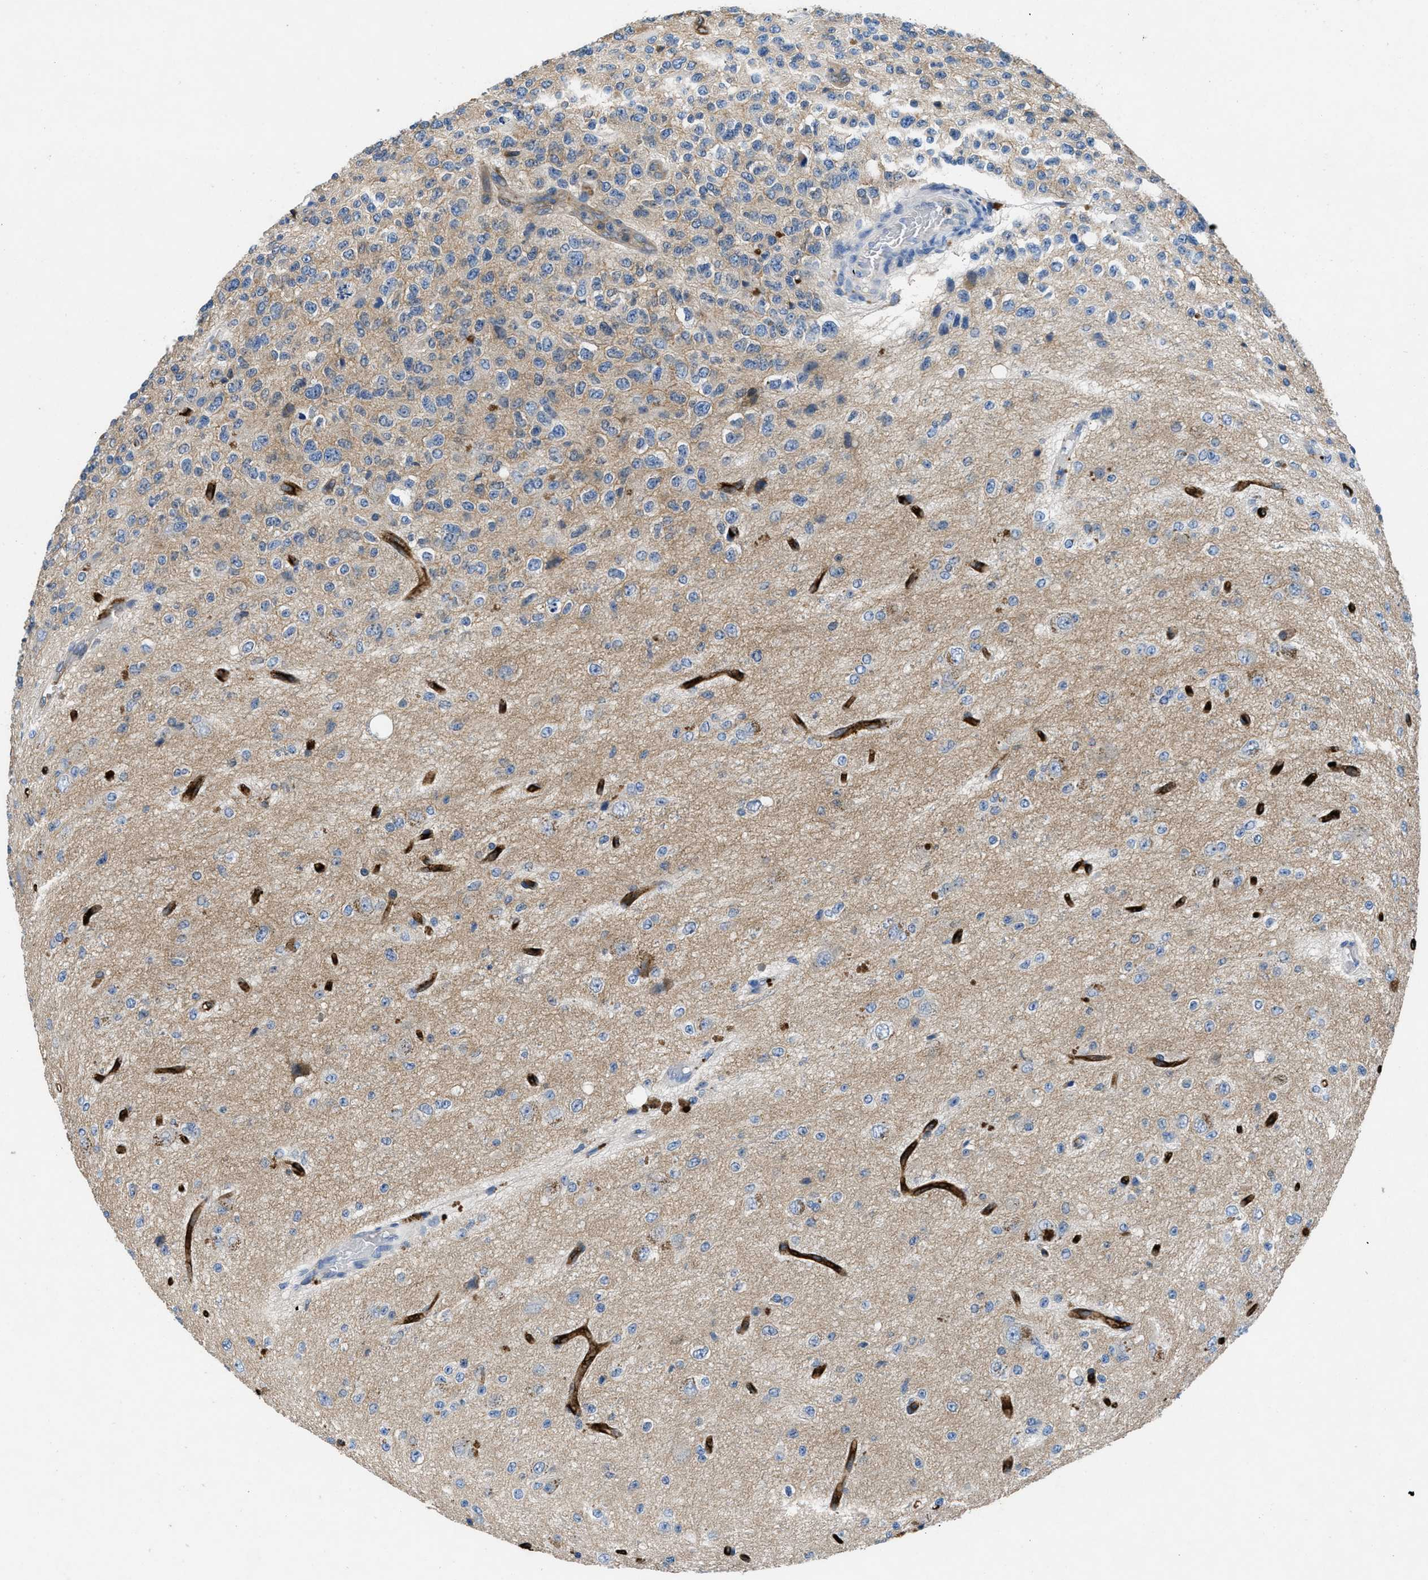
{"staining": {"intensity": "weak", "quantity": "<25%", "location": "cytoplasmic/membranous"}, "tissue": "glioma", "cell_type": "Tumor cells", "image_type": "cancer", "snomed": [{"axis": "morphology", "description": "Glioma, malignant, High grade"}, {"axis": "topography", "description": "pancreas cauda"}], "caption": "Immunohistochemical staining of malignant high-grade glioma demonstrates no significant staining in tumor cells.", "gene": "PGR", "patient": {"sex": "male", "age": 60}}